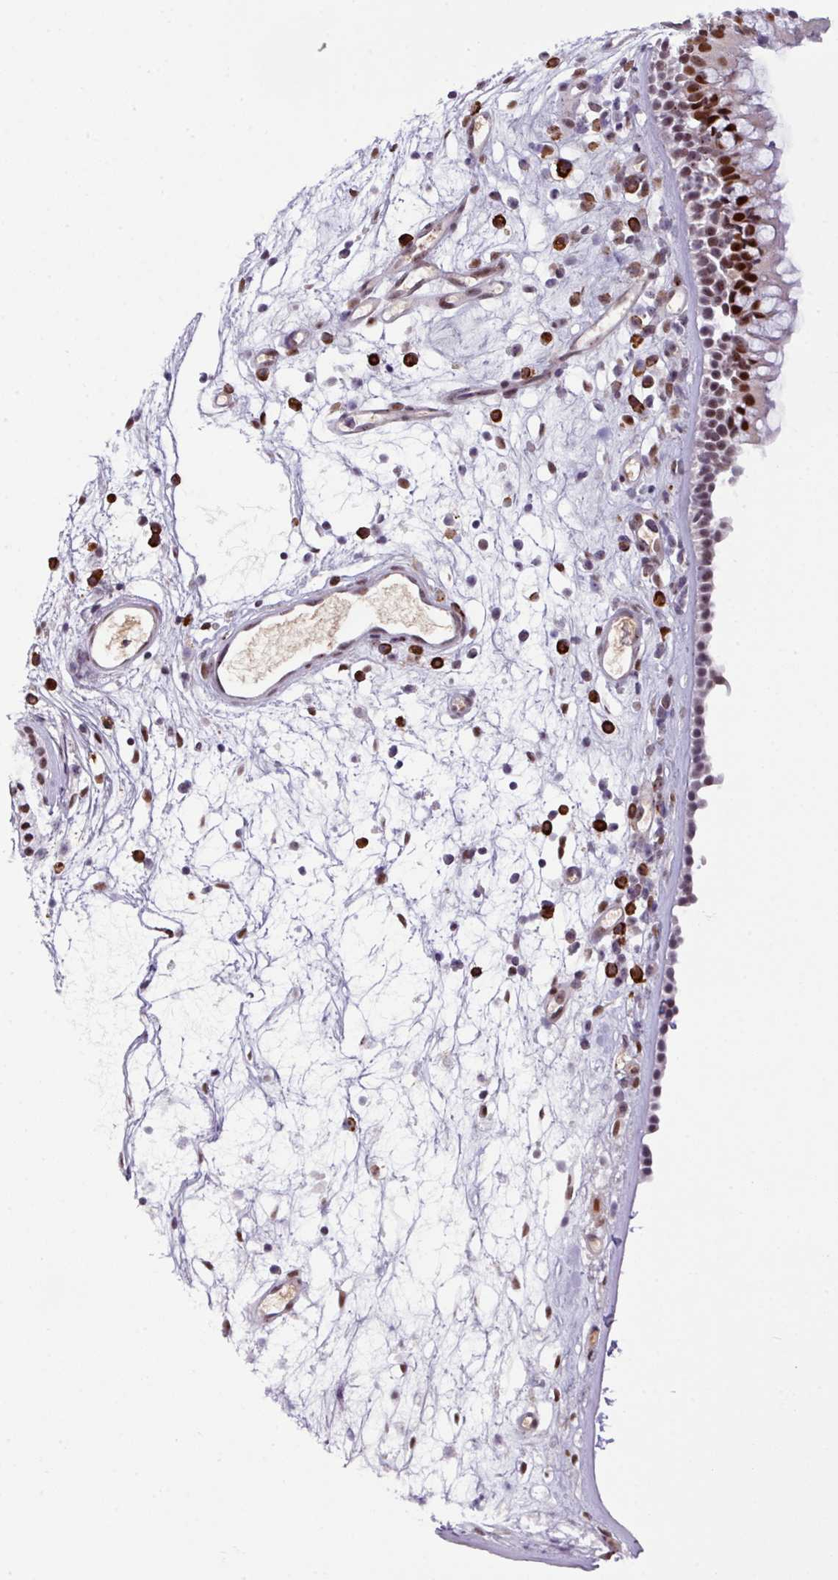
{"staining": {"intensity": "strong", "quantity": ">75%", "location": "nuclear"}, "tissue": "nasopharynx", "cell_type": "Respiratory epithelial cells", "image_type": "normal", "snomed": [{"axis": "morphology", "description": "Normal tissue, NOS"}, {"axis": "topography", "description": "Nasopharynx"}], "caption": "This histopathology image displays IHC staining of benign human nasopharynx, with high strong nuclear positivity in about >75% of respiratory epithelial cells.", "gene": "PRDM5", "patient": {"sex": "male", "age": 63}}